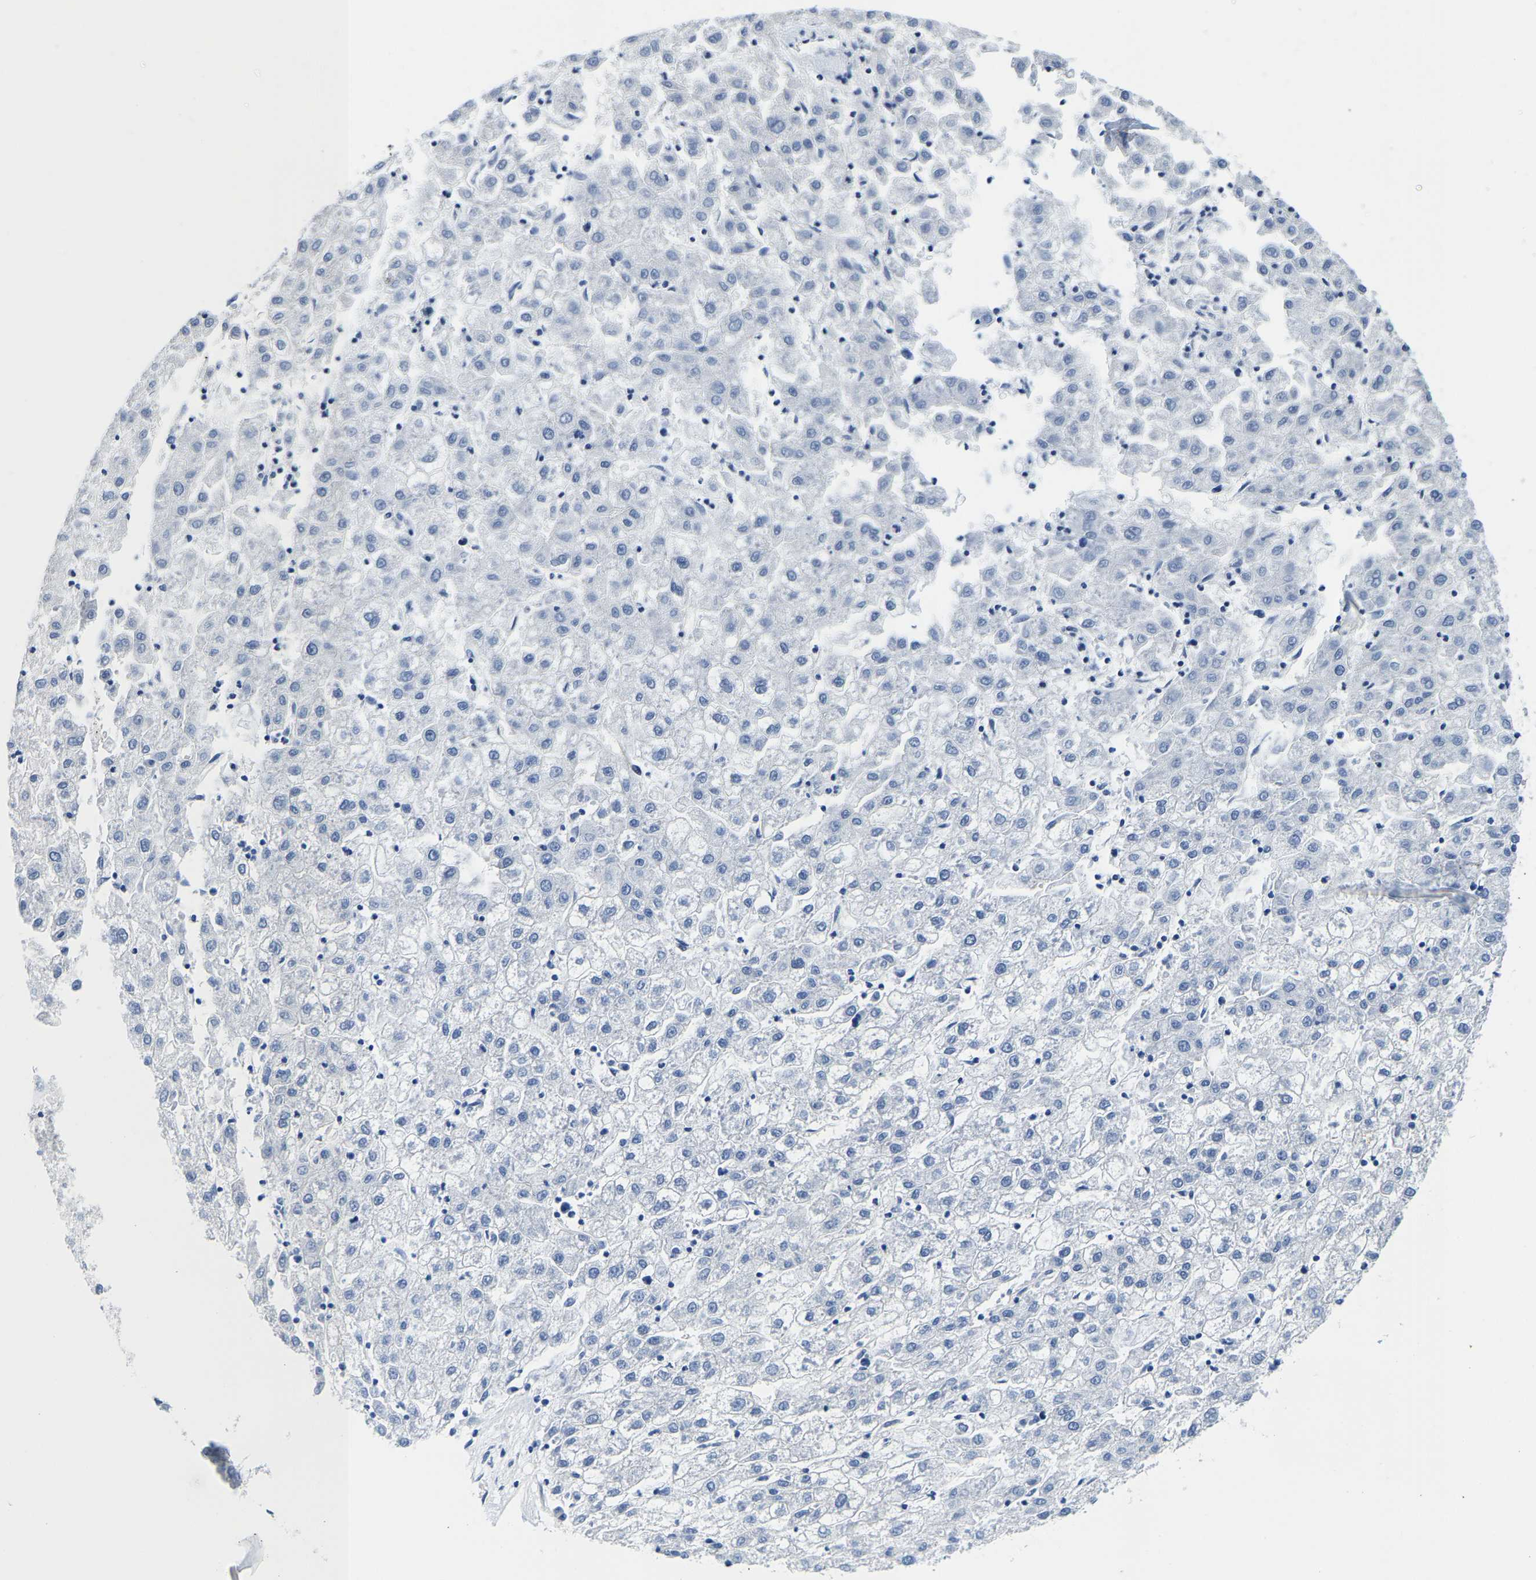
{"staining": {"intensity": "negative", "quantity": "none", "location": "none"}, "tissue": "liver cancer", "cell_type": "Tumor cells", "image_type": "cancer", "snomed": [{"axis": "morphology", "description": "Carcinoma, Hepatocellular, NOS"}, {"axis": "topography", "description": "Liver"}], "caption": "This micrograph is of liver cancer stained with immunohistochemistry (IHC) to label a protein in brown with the nuclei are counter-stained blue. There is no expression in tumor cells.", "gene": "DSCAM", "patient": {"sex": "male", "age": 72}}